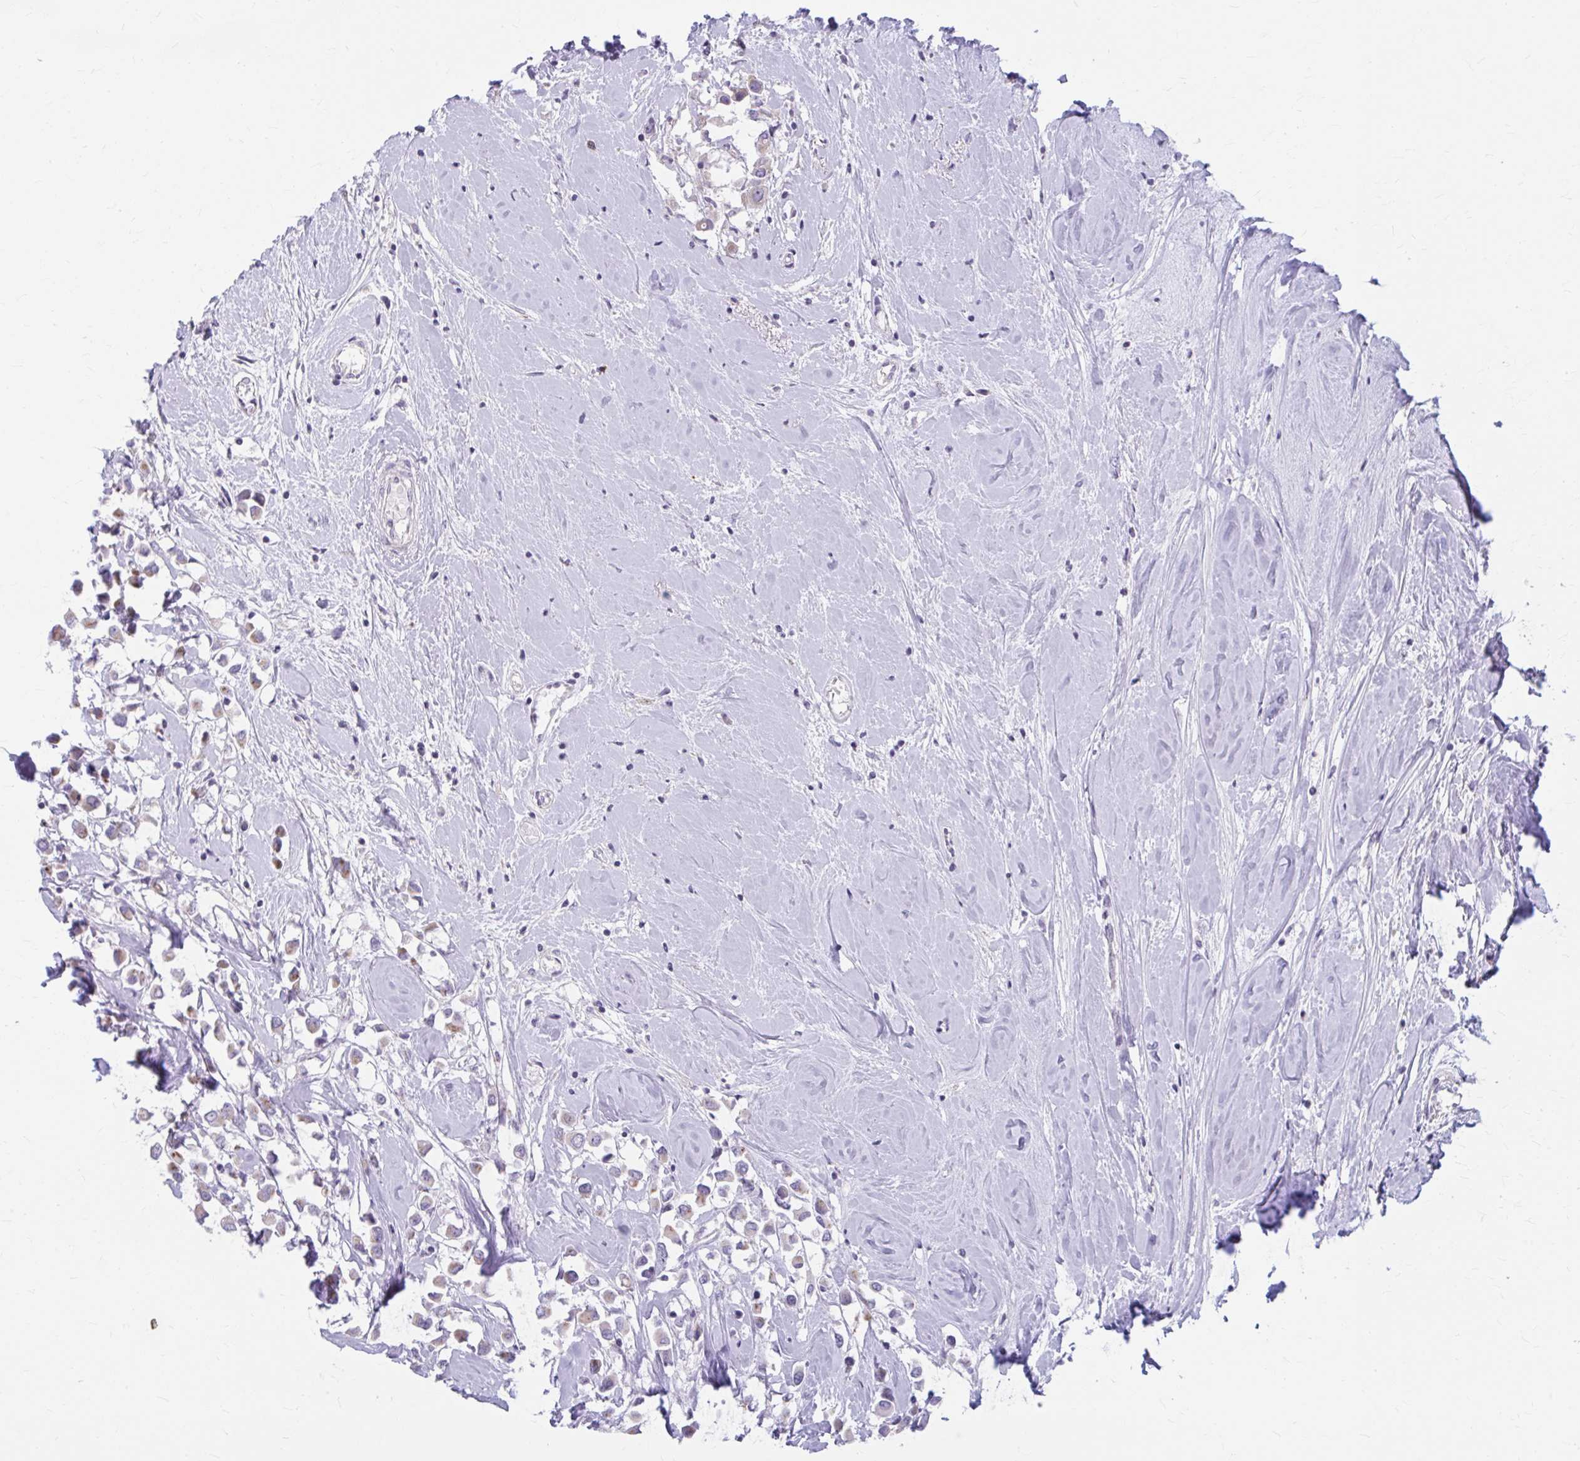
{"staining": {"intensity": "moderate", "quantity": "<25%", "location": "cytoplasmic/membranous"}, "tissue": "breast cancer", "cell_type": "Tumor cells", "image_type": "cancer", "snomed": [{"axis": "morphology", "description": "Duct carcinoma"}, {"axis": "topography", "description": "Breast"}], "caption": "Tumor cells show moderate cytoplasmic/membranous staining in approximately <25% of cells in breast cancer.", "gene": "MSMO1", "patient": {"sex": "female", "age": 61}}